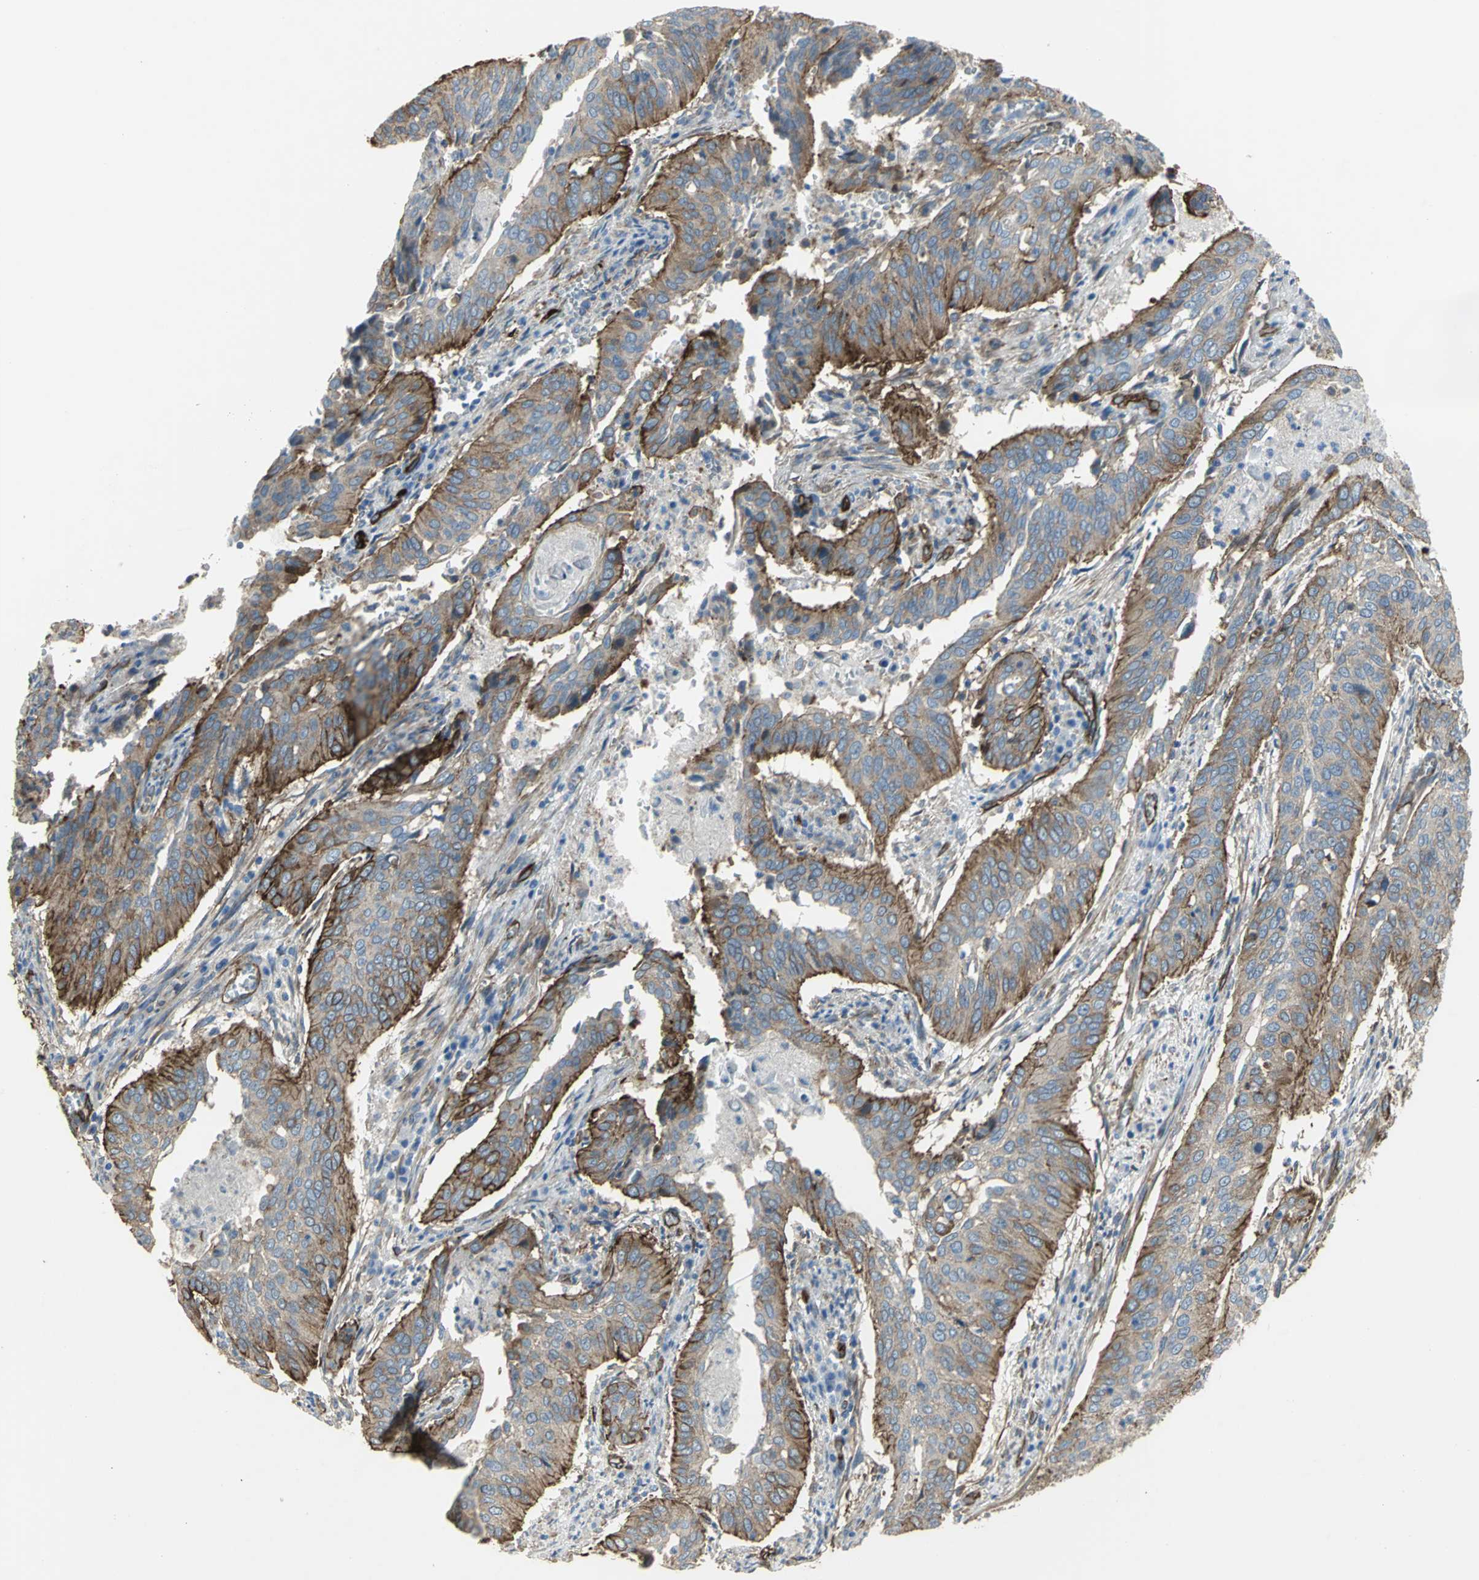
{"staining": {"intensity": "strong", "quantity": "25%-75%", "location": "cytoplasmic/membranous"}, "tissue": "cervical cancer", "cell_type": "Tumor cells", "image_type": "cancer", "snomed": [{"axis": "morphology", "description": "Squamous cell carcinoma, NOS"}, {"axis": "topography", "description": "Cervix"}], "caption": "Squamous cell carcinoma (cervical) tissue shows strong cytoplasmic/membranous staining in about 25%-75% of tumor cells, visualized by immunohistochemistry.", "gene": "FLNB", "patient": {"sex": "female", "age": 39}}